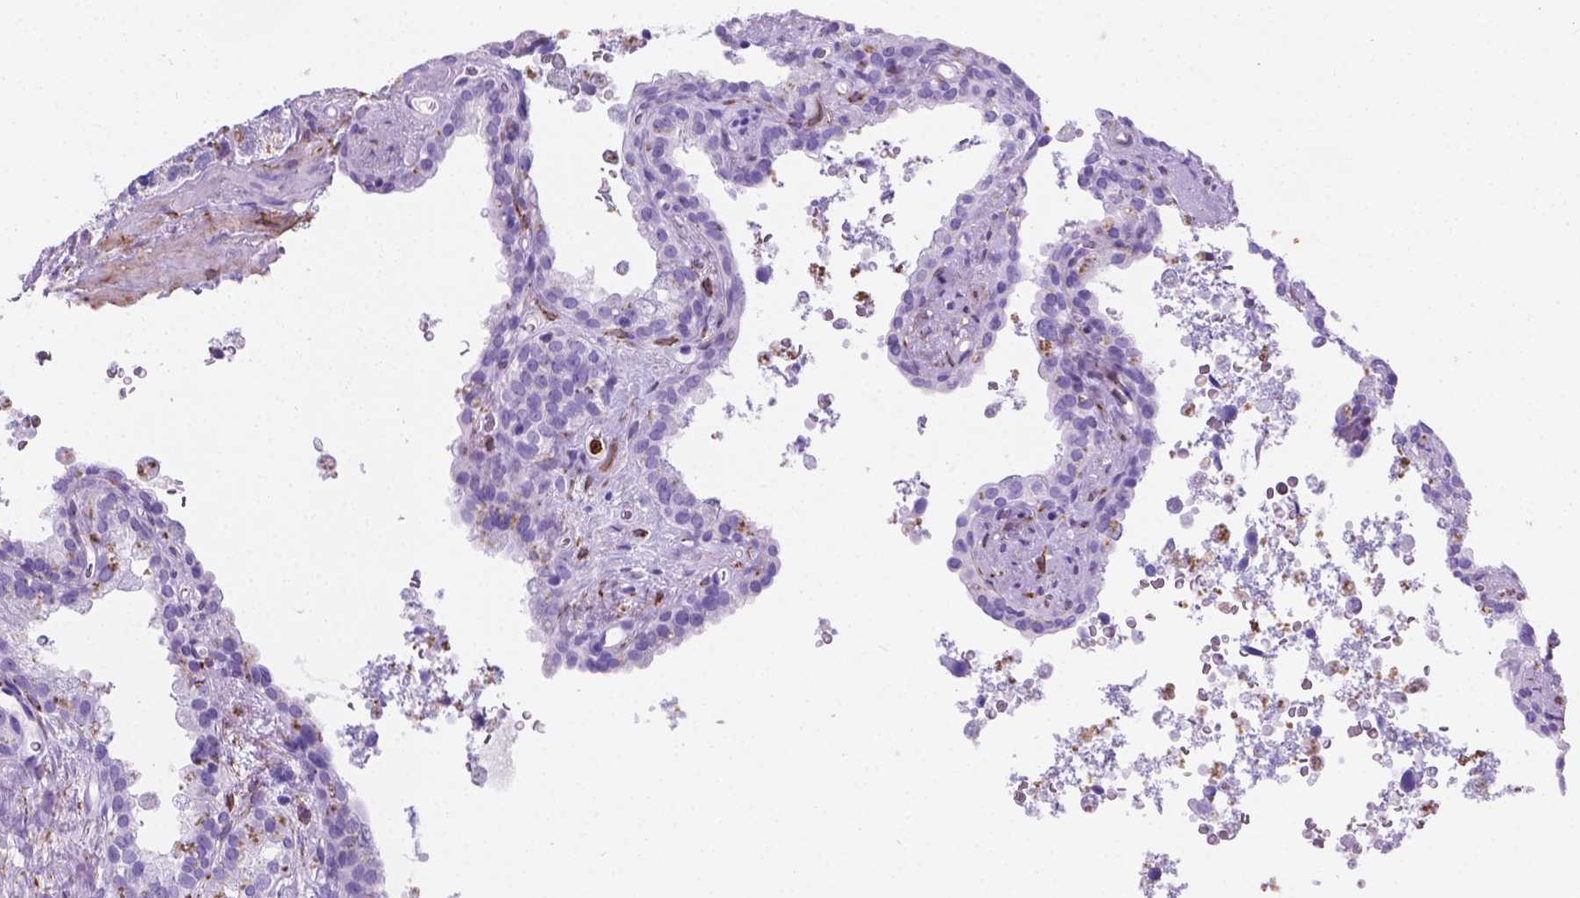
{"staining": {"intensity": "weak", "quantity": "<25%", "location": "cytoplasmic/membranous"}, "tissue": "seminal vesicle", "cell_type": "Glandular cells", "image_type": "normal", "snomed": [{"axis": "morphology", "description": "Normal tissue, NOS"}, {"axis": "topography", "description": "Prostate"}, {"axis": "topography", "description": "Seminal veicle"}], "caption": "An IHC micrograph of unremarkable seminal vesicle is shown. There is no staining in glandular cells of seminal vesicle.", "gene": "MACF1", "patient": {"sex": "male", "age": 71}}